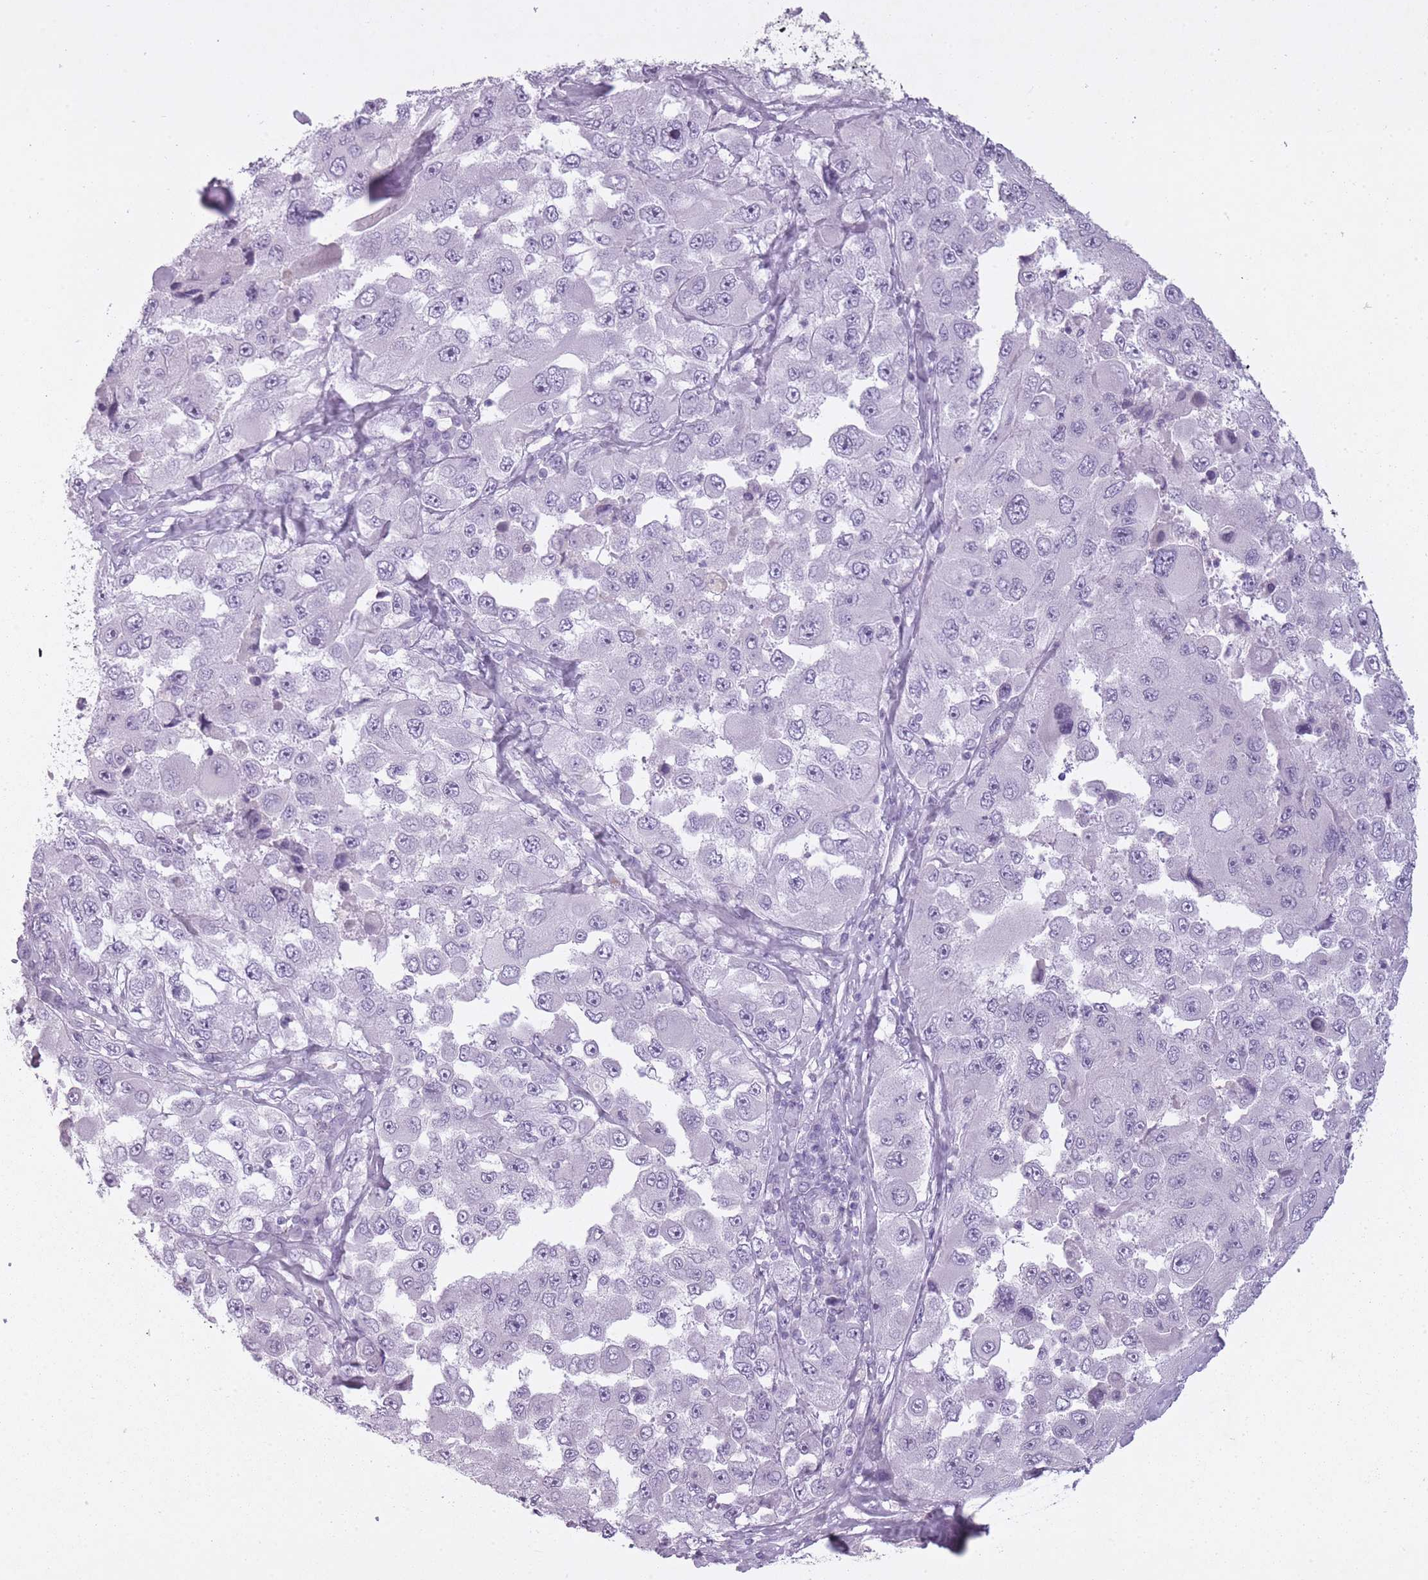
{"staining": {"intensity": "negative", "quantity": "none", "location": "none"}, "tissue": "melanoma", "cell_type": "Tumor cells", "image_type": "cancer", "snomed": [{"axis": "morphology", "description": "Malignant melanoma, Metastatic site"}, {"axis": "topography", "description": "Lymph node"}], "caption": "DAB (3,3'-diaminobenzidine) immunohistochemical staining of melanoma exhibits no significant staining in tumor cells.", "gene": "RFX4", "patient": {"sex": "male", "age": 62}}